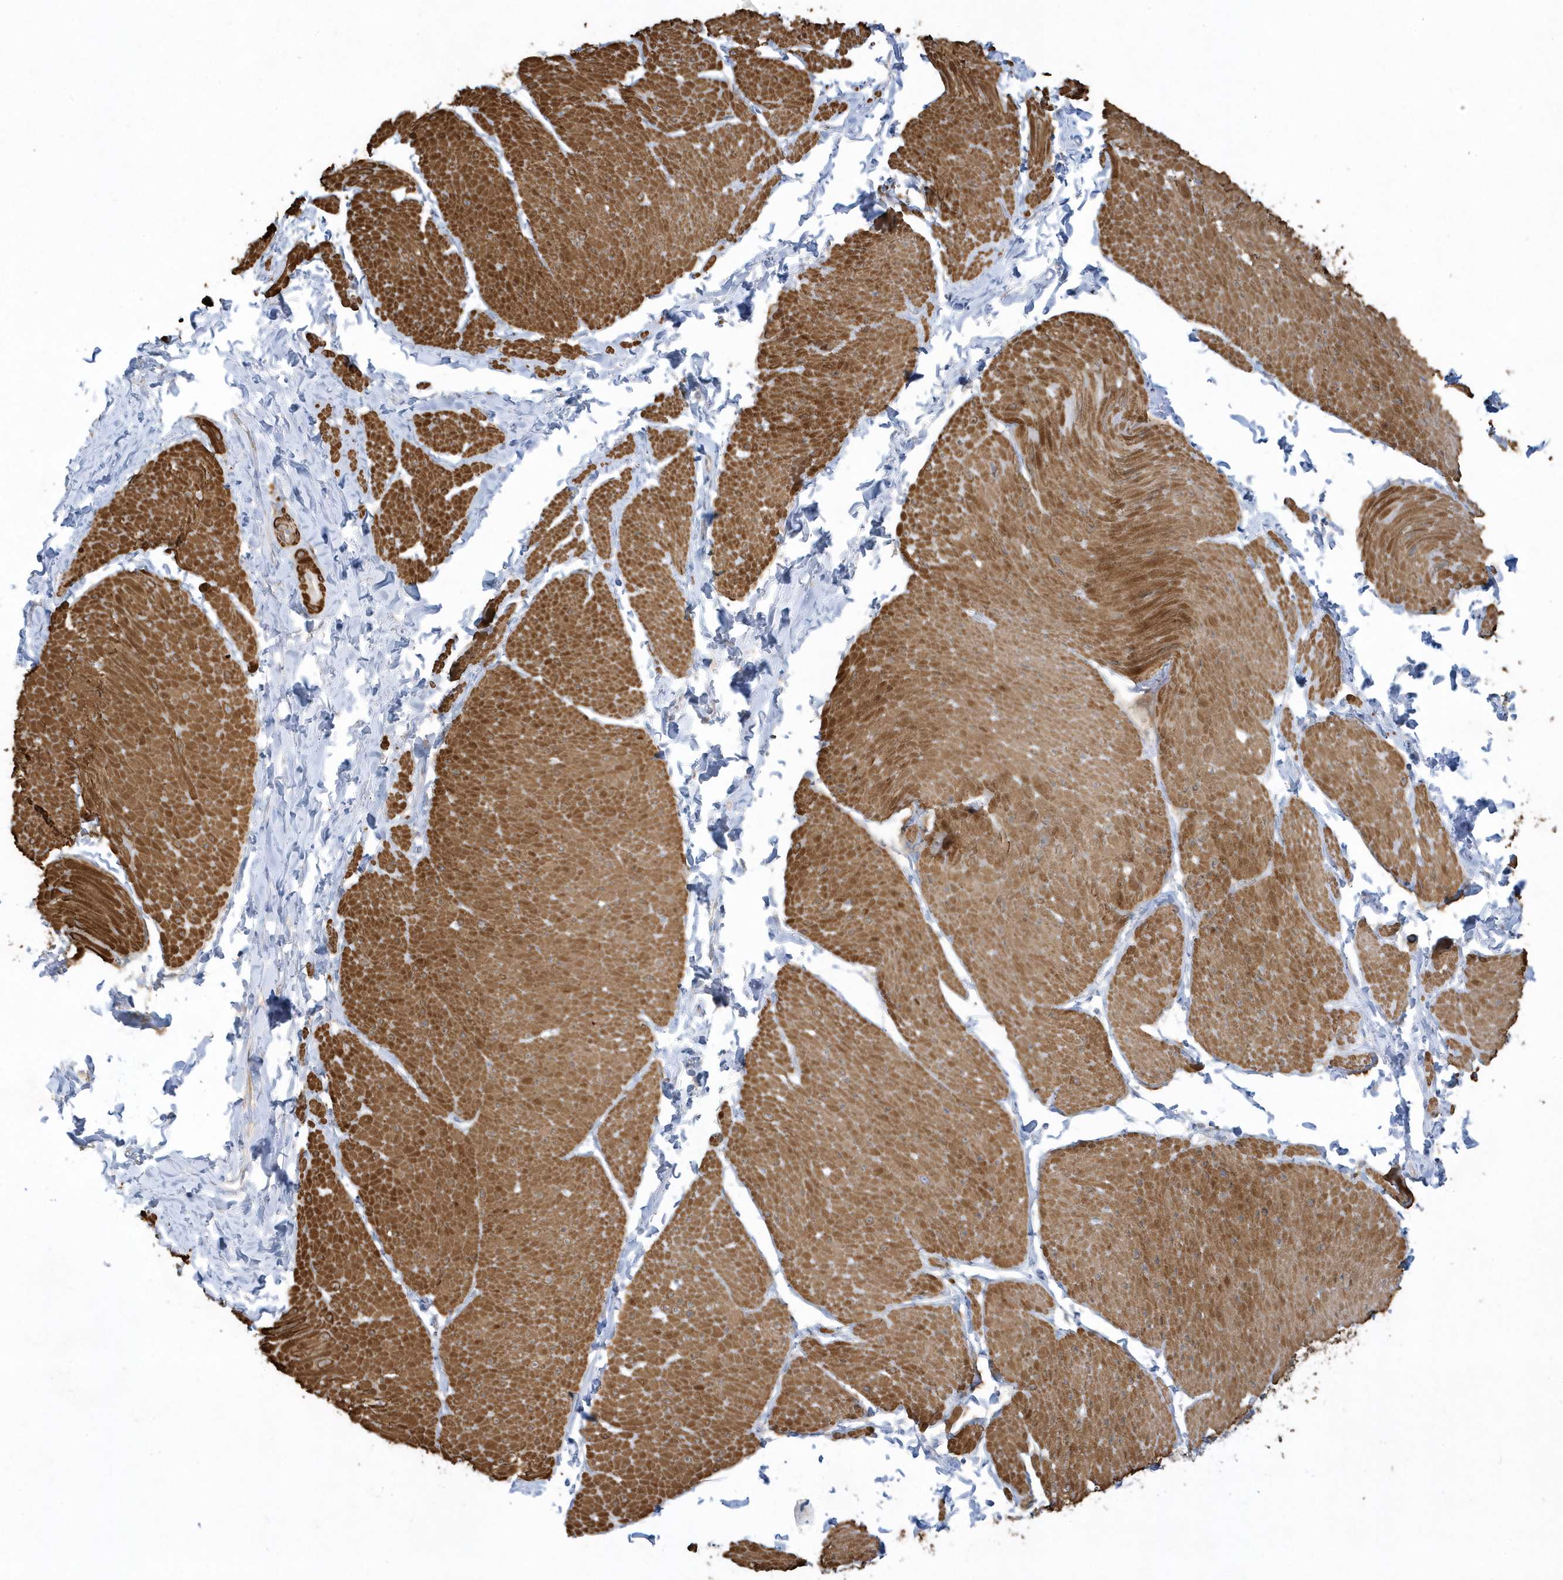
{"staining": {"intensity": "strong", "quantity": ">75%", "location": "cytoplasmic/membranous"}, "tissue": "smooth muscle", "cell_type": "Smooth muscle cells", "image_type": "normal", "snomed": [{"axis": "morphology", "description": "Urothelial carcinoma, High grade"}, {"axis": "topography", "description": "Urinary bladder"}], "caption": "Immunohistochemistry of unremarkable smooth muscle shows high levels of strong cytoplasmic/membranous staining in about >75% of smooth muscle cells. (DAB (3,3'-diaminobenzidine) = brown stain, brightfield microscopy at high magnification).", "gene": "THADA", "patient": {"sex": "male", "age": 46}}